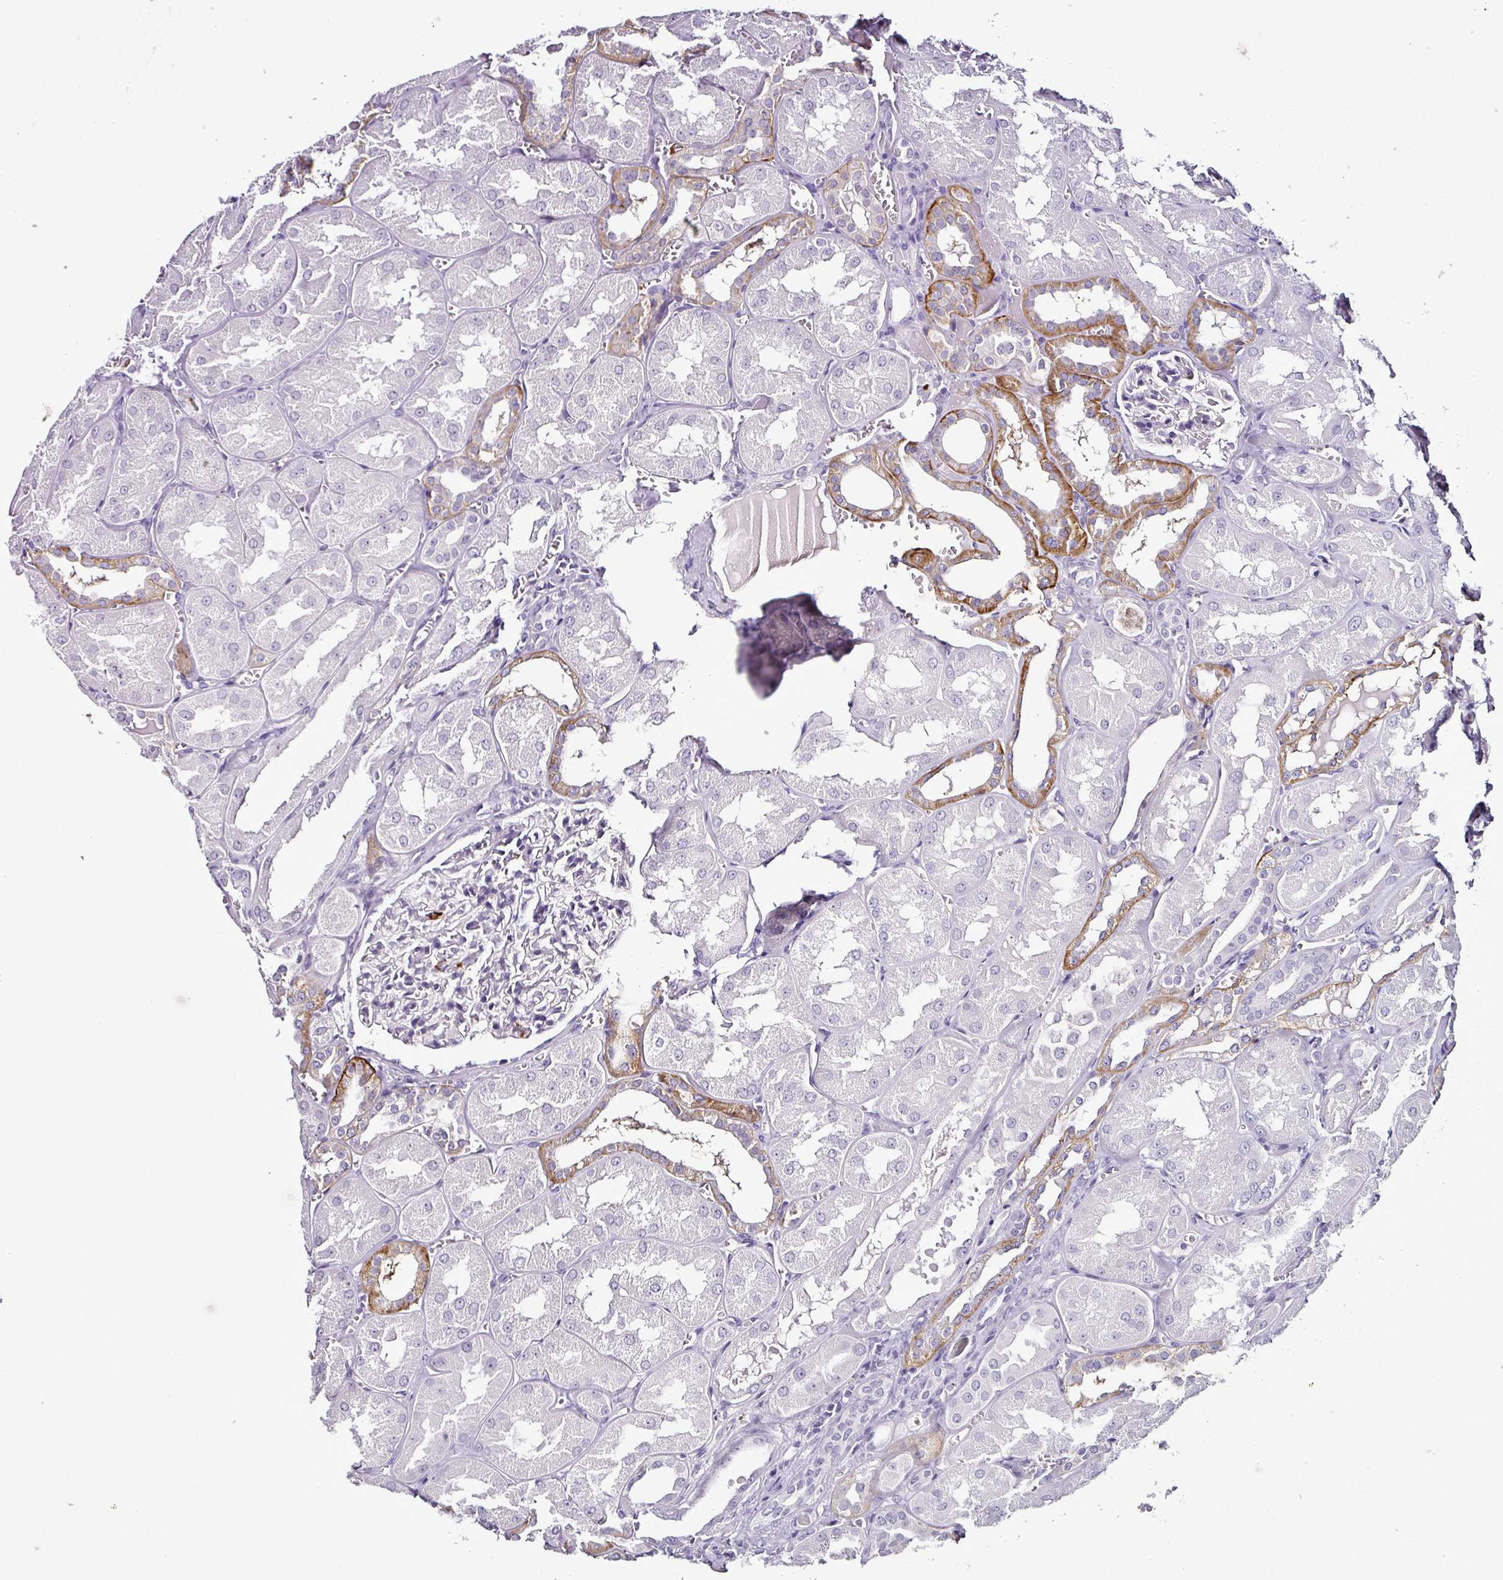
{"staining": {"intensity": "negative", "quantity": "none", "location": "none"}, "tissue": "kidney", "cell_type": "Cells in glomeruli", "image_type": "normal", "snomed": [{"axis": "morphology", "description": "Normal tissue, NOS"}, {"axis": "topography", "description": "Kidney"}], "caption": "Cells in glomeruli show no significant protein expression in unremarkable kidney. (Immunohistochemistry (ihc), brightfield microscopy, high magnification).", "gene": "TMEM178A", "patient": {"sex": "male", "age": 61}}